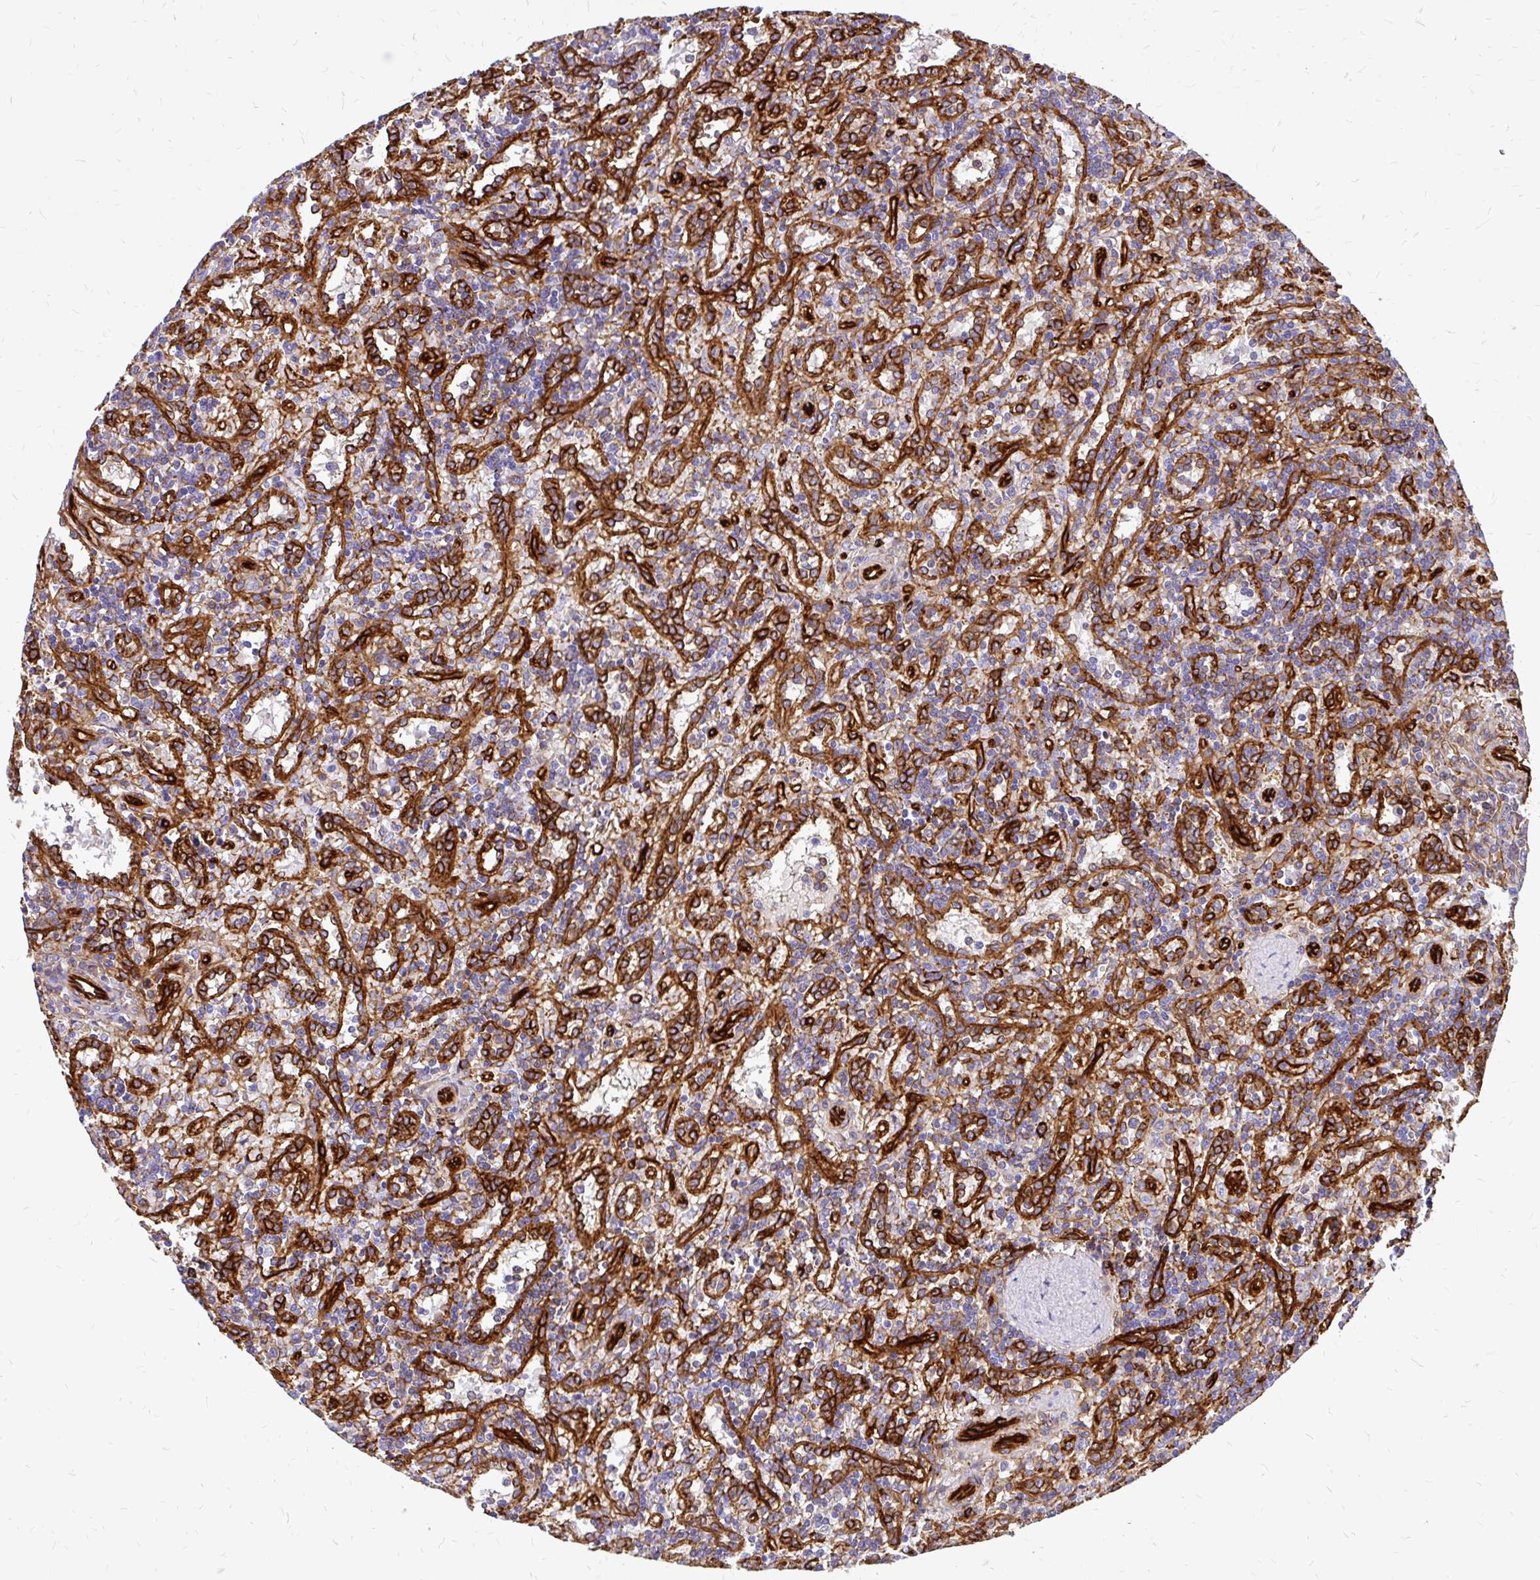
{"staining": {"intensity": "weak", "quantity": "<25%", "location": "cytoplasmic/membranous"}, "tissue": "lymphoma", "cell_type": "Tumor cells", "image_type": "cancer", "snomed": [{"axis": "morphology", "description": "Malignant lymphoma, non-Hodgkin's type, Low grade"}, {"axis": "topography", "description": "Spleen"}], "caption": "The image displays no significant staining in tumor cells of low-grade malignant lymphoma, non-Hodgkin's type. (DAB immunohistochemistry with hematoxylin counter stain).", "gene": "MAP1LC3B", "patient": {"sex": "male", "age": 67}}